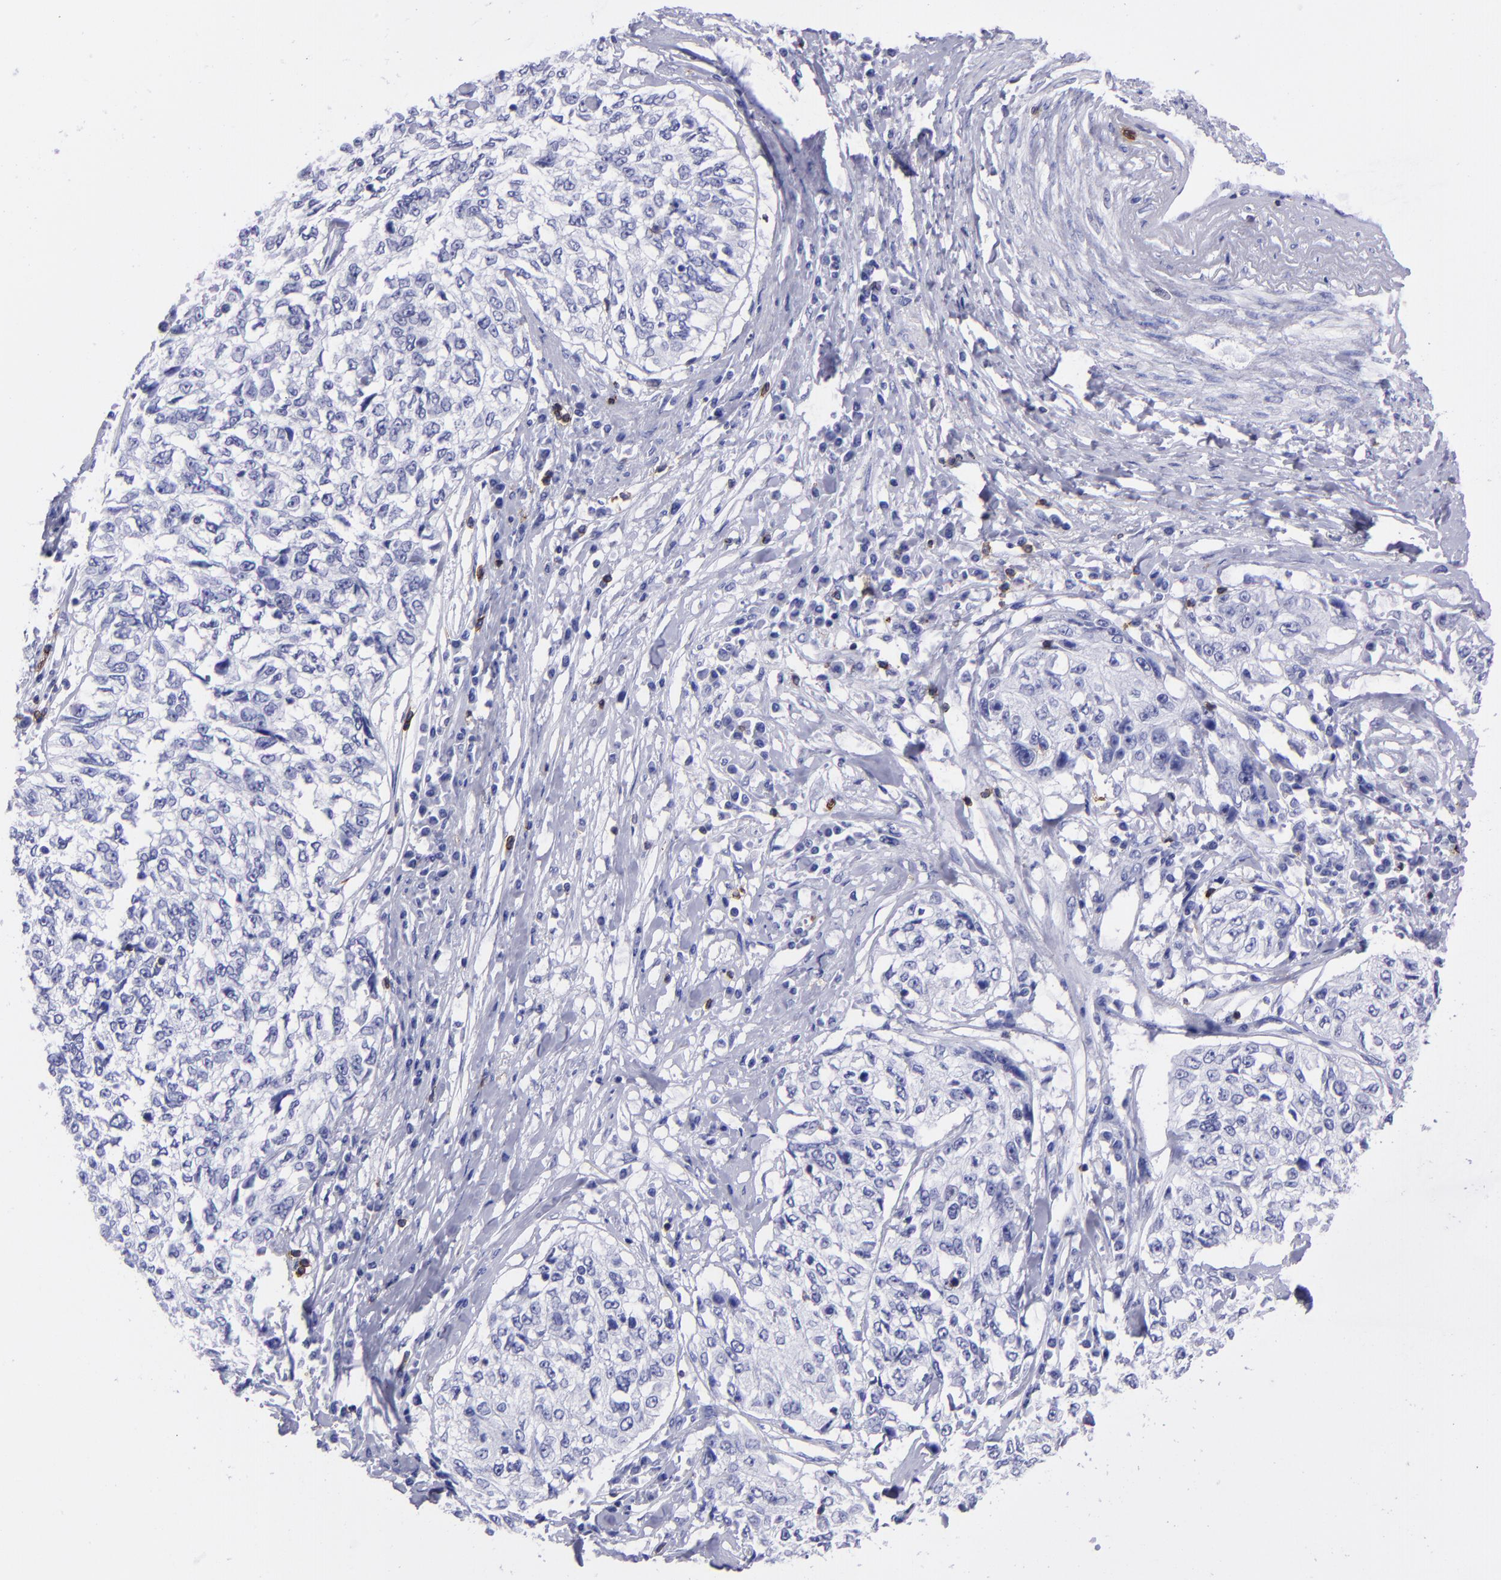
{"staining": {"intensity": "negative", "quantity": "none", "location": "none"}, "tissue": "cervical cancer", "cell_type": "Tumor cells", "image_type": "cancer", "snomed": [{"axis": "morphology", "description": "Squamous cell carcinoma, NOS"}, {"axis": "topography", "description": "Cervix"}], "caption": "Protein analysis of cervical cancer reveals no significant staining in tumor cells.", "gene": "CD6", "patient": {"sex": "female", "age": 57}}